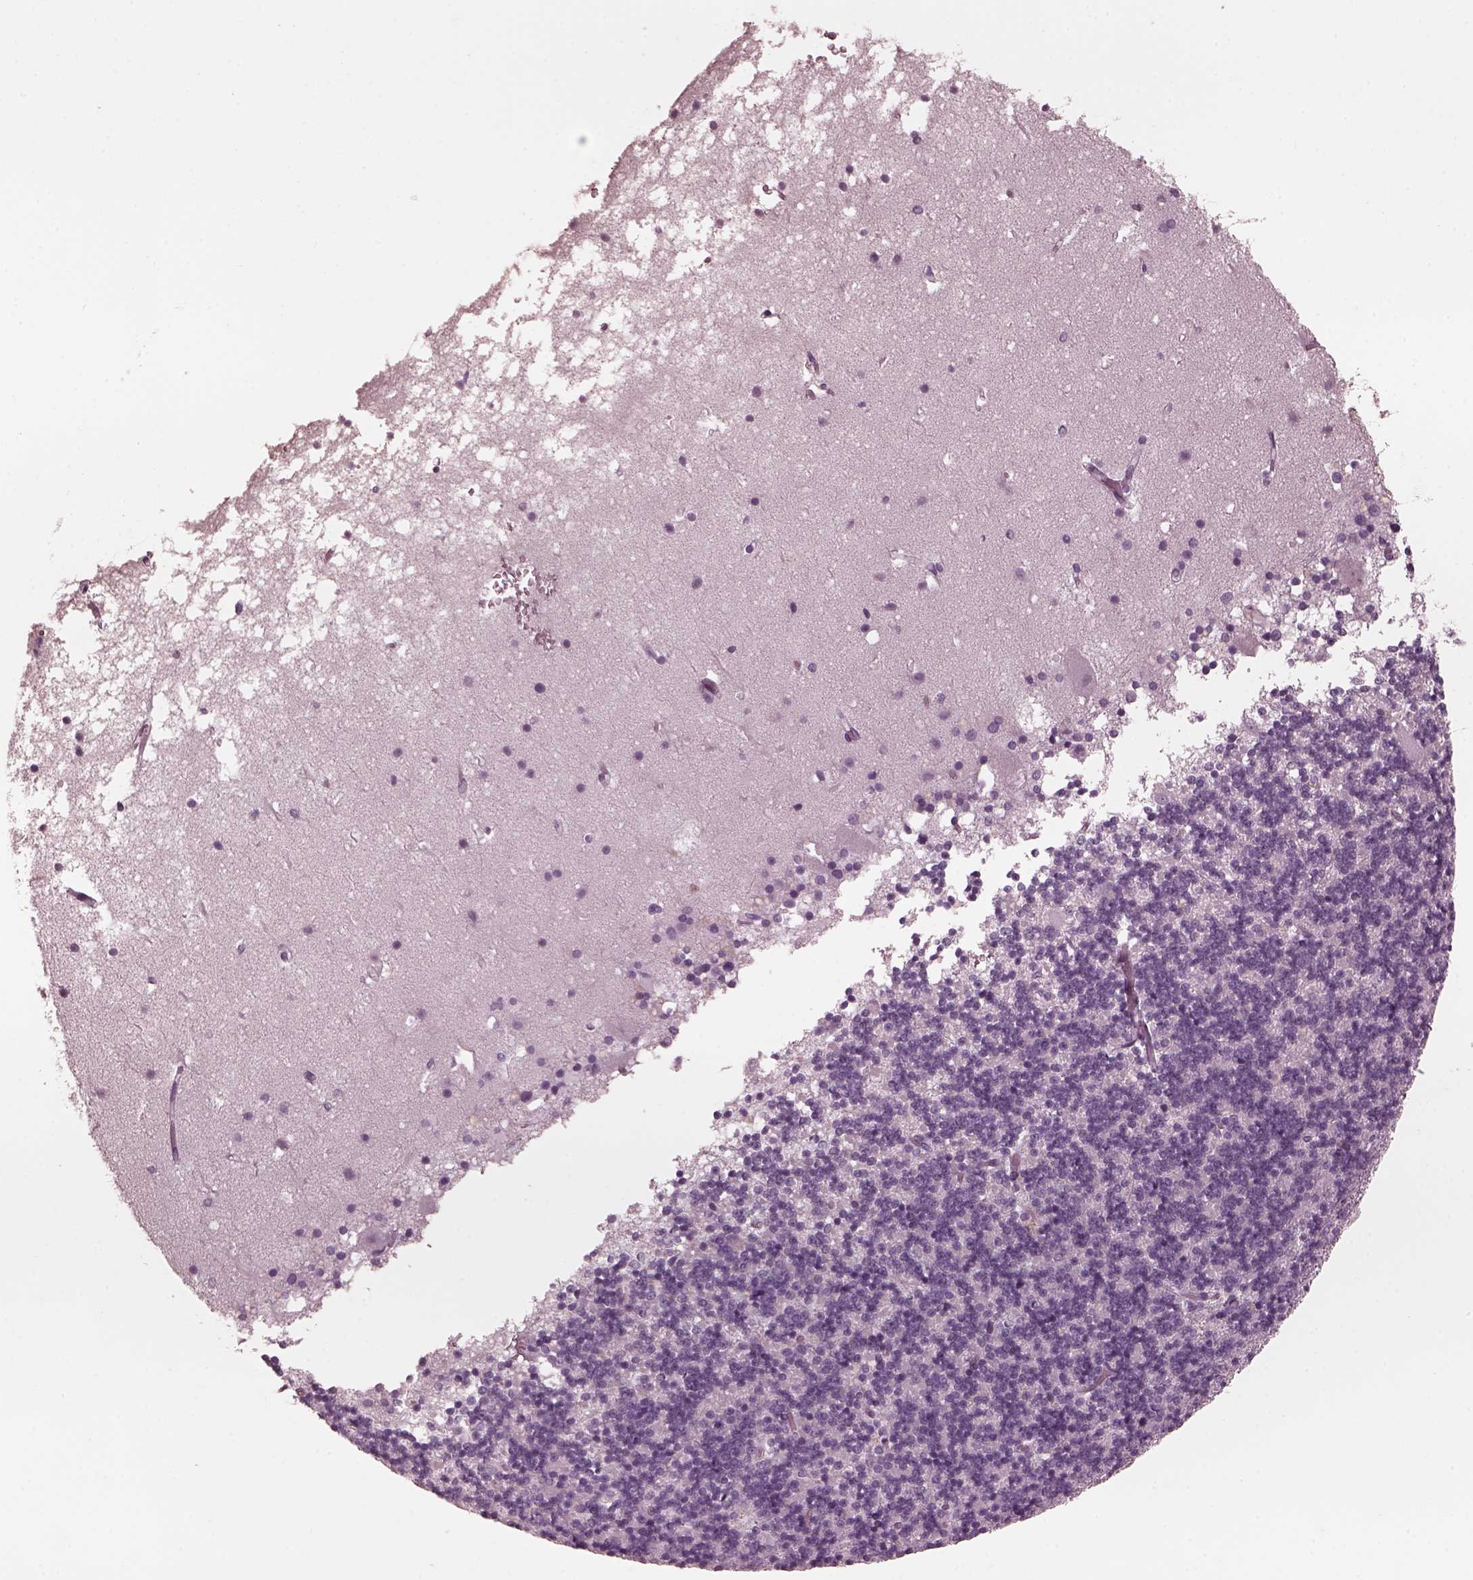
{"staining": {"intensity": "negative", "quantity": "none", "location": "none"}, "tissue": "cerebellum", "cell_type": "Cells in granular layer", "image_type": "normal", "snomed": [{"axis": "morphology", "description": "Normal tissue, NOS"}, {"axis": "topography", "description": "Cerebellum"}], "caption": "Cerebellum was stained to show a protein in brown. There is no significant staining in cells in granular layer.", "gene": "CGA", "patient": {"sex": "male", "age": 70}}